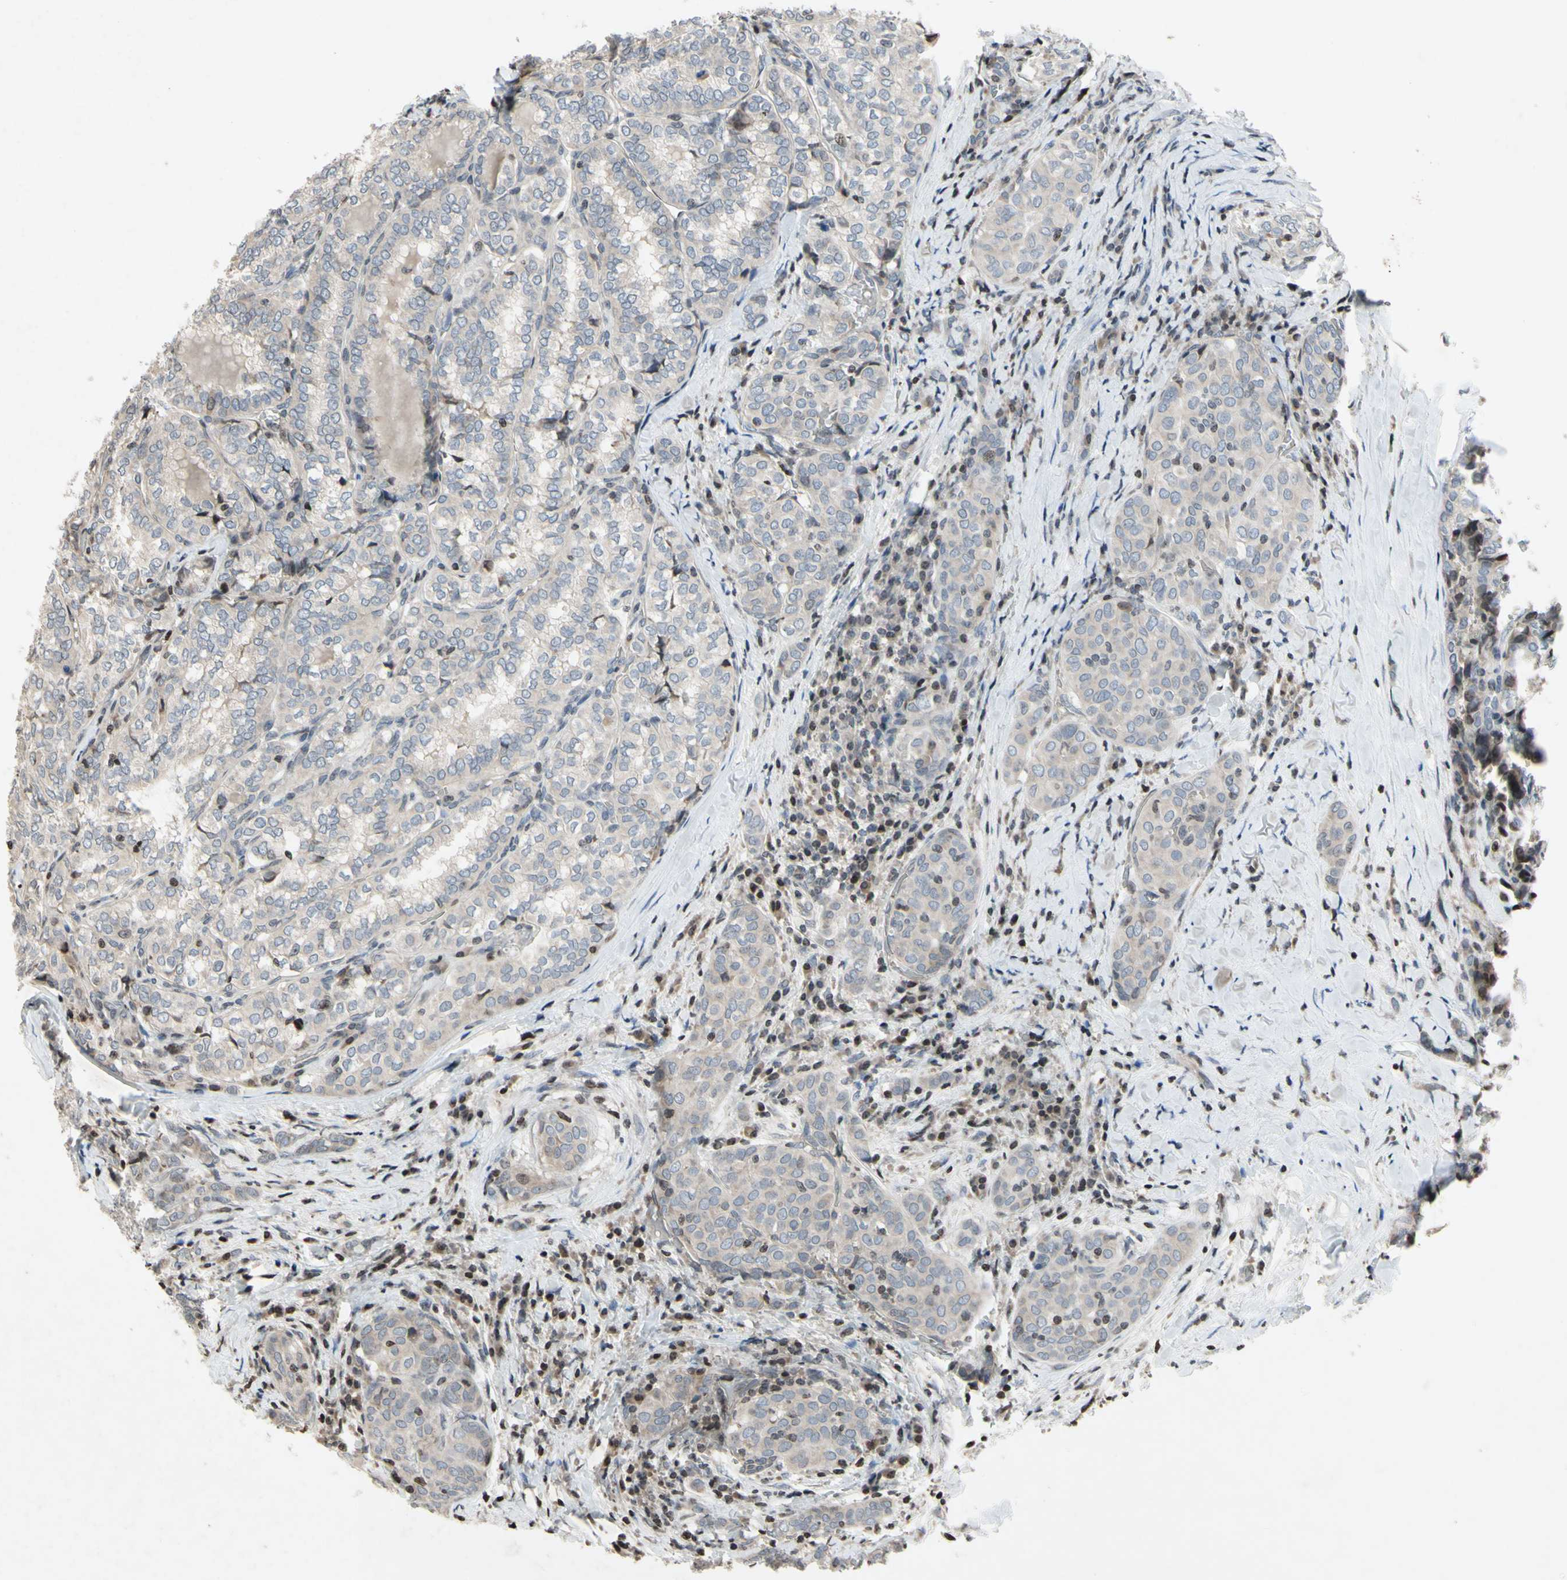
{"staining": {"intensity": "moderate", "quantity": "<25%", "location": "nuclear"}, "tissue": "thyroid cancer", "cell_type": "Tumor cells", "image_type": "cancer", "snomed": [{"axis": "morphology", "description": "Normal tissue, NOS"}, {"axis": "morphology", "description": "Papillary adenocarcinoma, NOS"}, {"axis": "topography", "description": "Thyroid gland"}], "caption": "Protein staining by immunohistochemistry (IHC) exhibits moderate nuclear positivity in about <25% of tumor cells in papillary adenocarcinoma (thyroid). Ihc stains the protein in brown and the nuclei are stained blue.", "gene": "ARG1", "patient": {"sex": "female", "age": 30}}